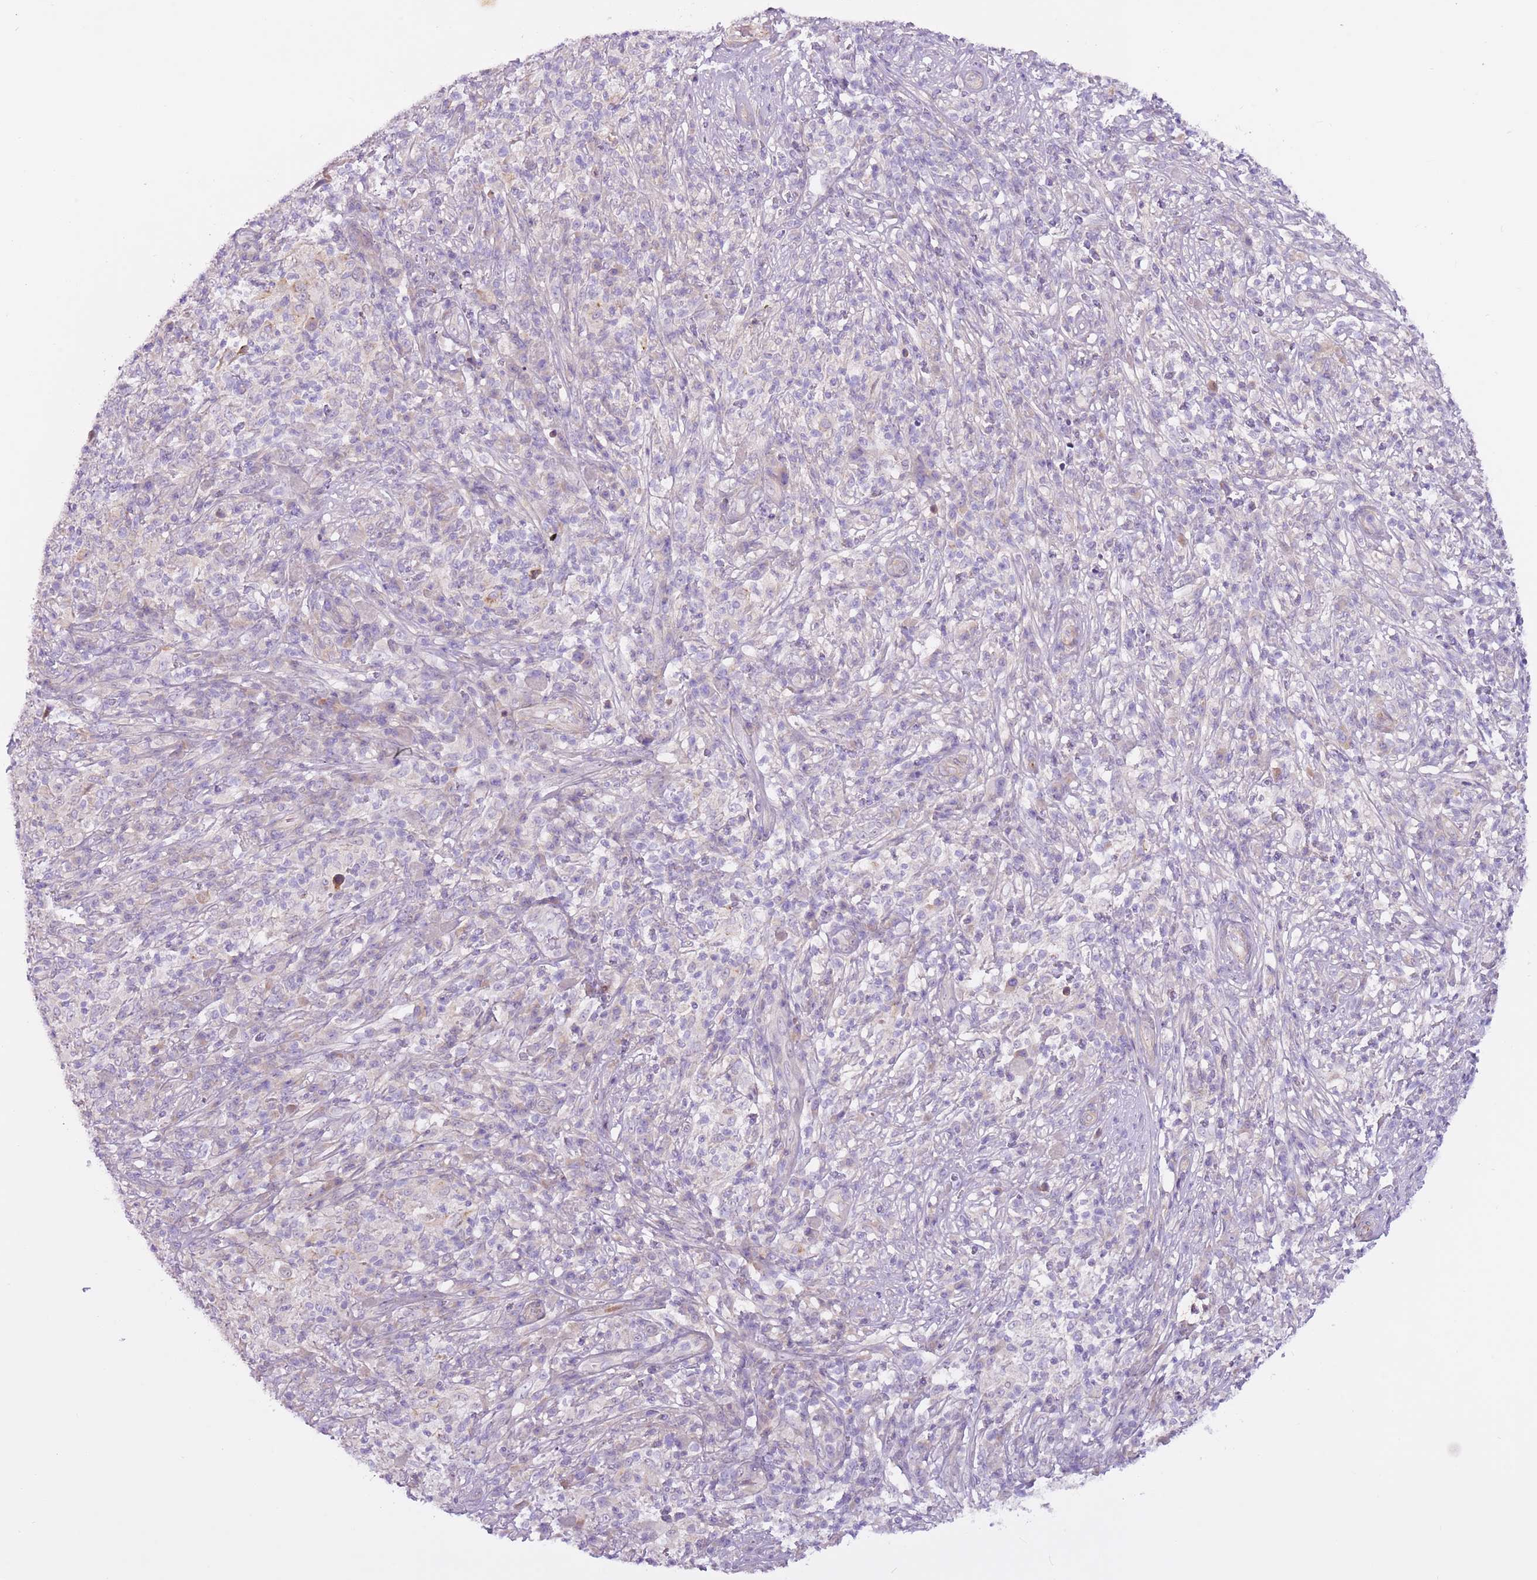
{"staining": {"intensity": "negative", "quantity": "none", "location": "none"}, "tissue": "melanoma", "cell_type": "Tumor cells", "image_type": "cancer", "snomed": [{"axis": "morphology", "description": "Malignant melanoma, NOS"}, {"axis": "topography", "description": "Skin"}], "caption": "Immunohistochemistry (IHC) of human malignant melanoma demonstrates no staining in tumor cells.", "gene": "MRO", "patient": {"sex": "male", "age": 66}}